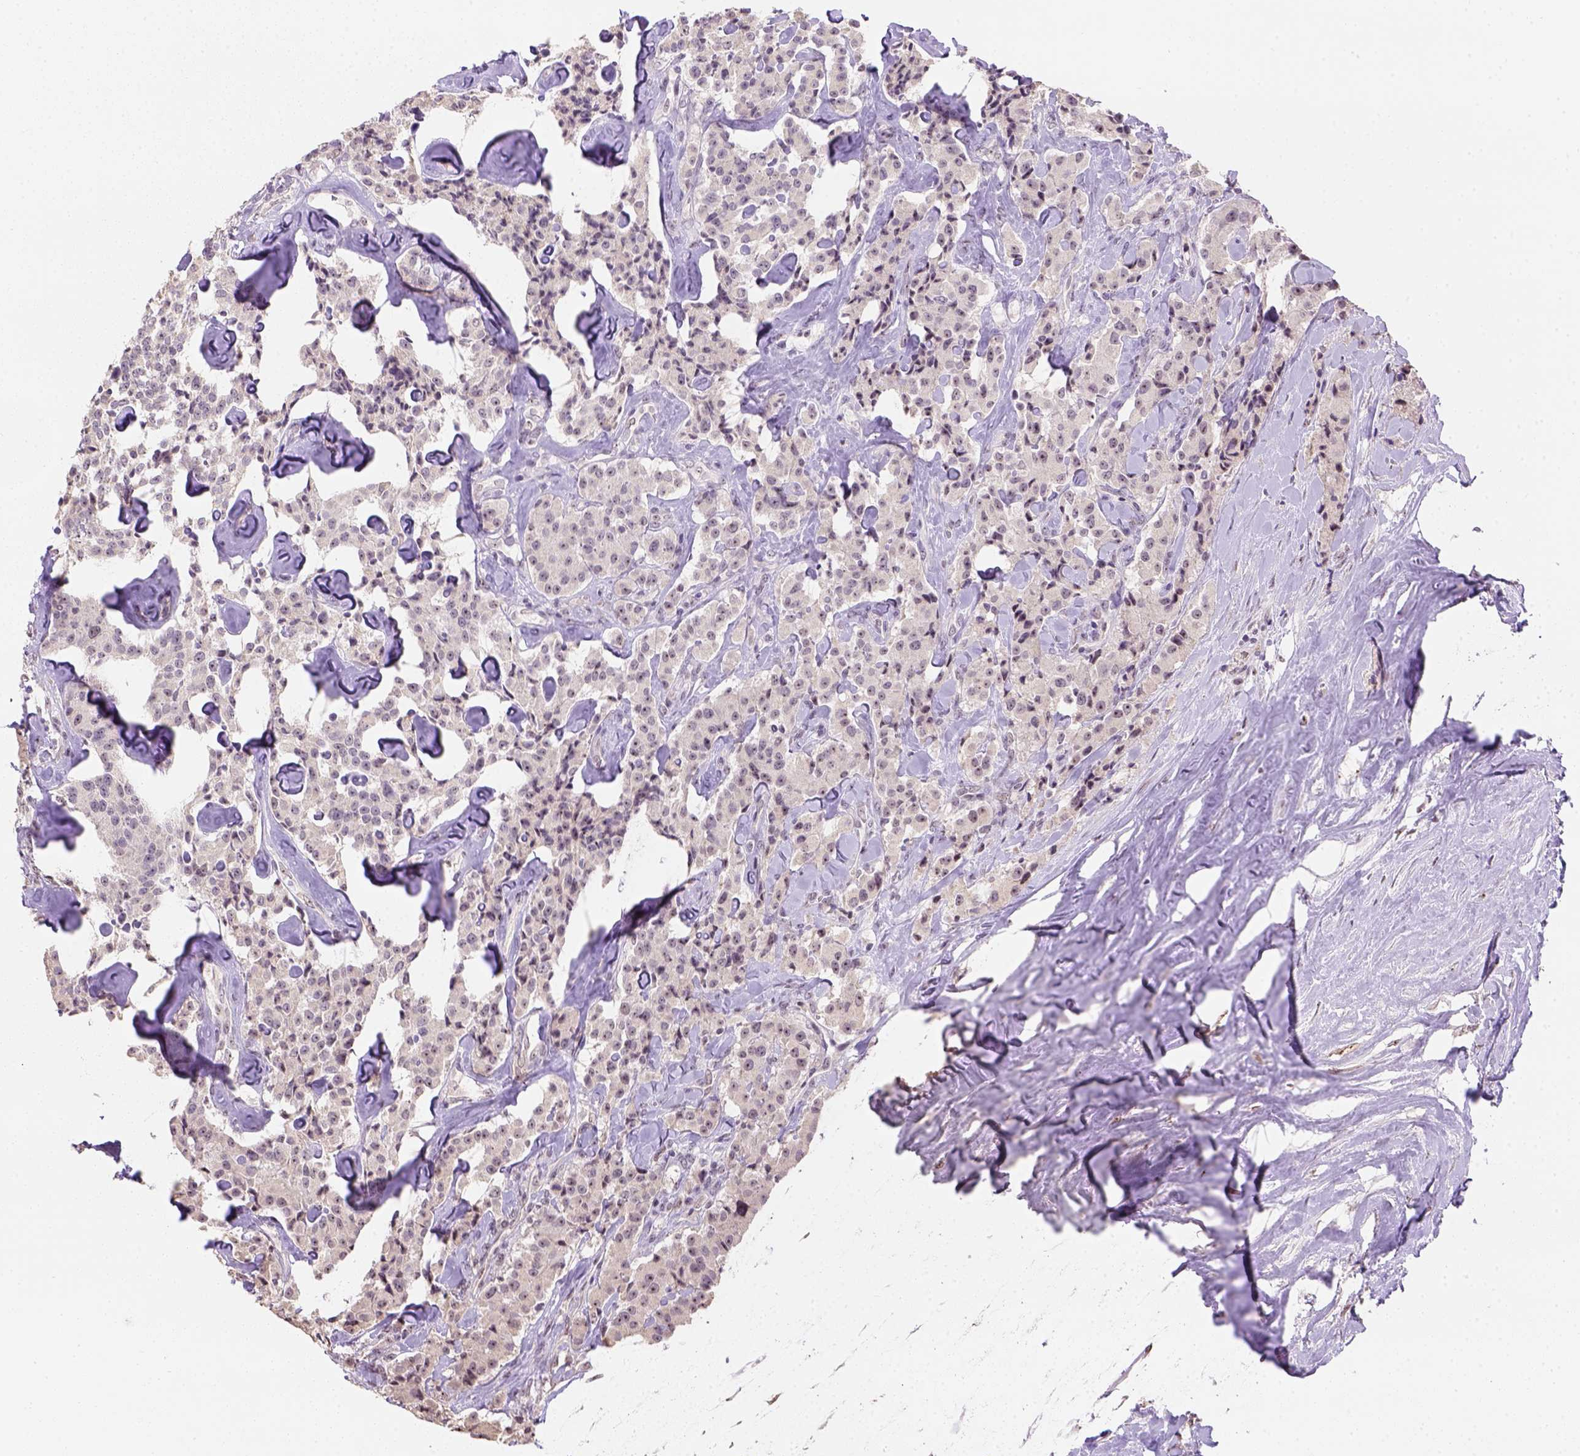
{"staining": {"intensity": "negative", "quantity": "none", "location": "none"}, "tissue": "carcinoid", "cell_type": "Tumor cells", "image_type": "cancer", "snomed": [{"axis": "morphology", "description": "Carcinoid, malignant, NOS"}, {"axis": "topography", "description": "Pancreas"}], "caption": "Immunohistochemistry of carcinoid demonstrates no staining in tumor cells.", "gene": "DDX50", "patient": {"sex": "male", "age": 41}}